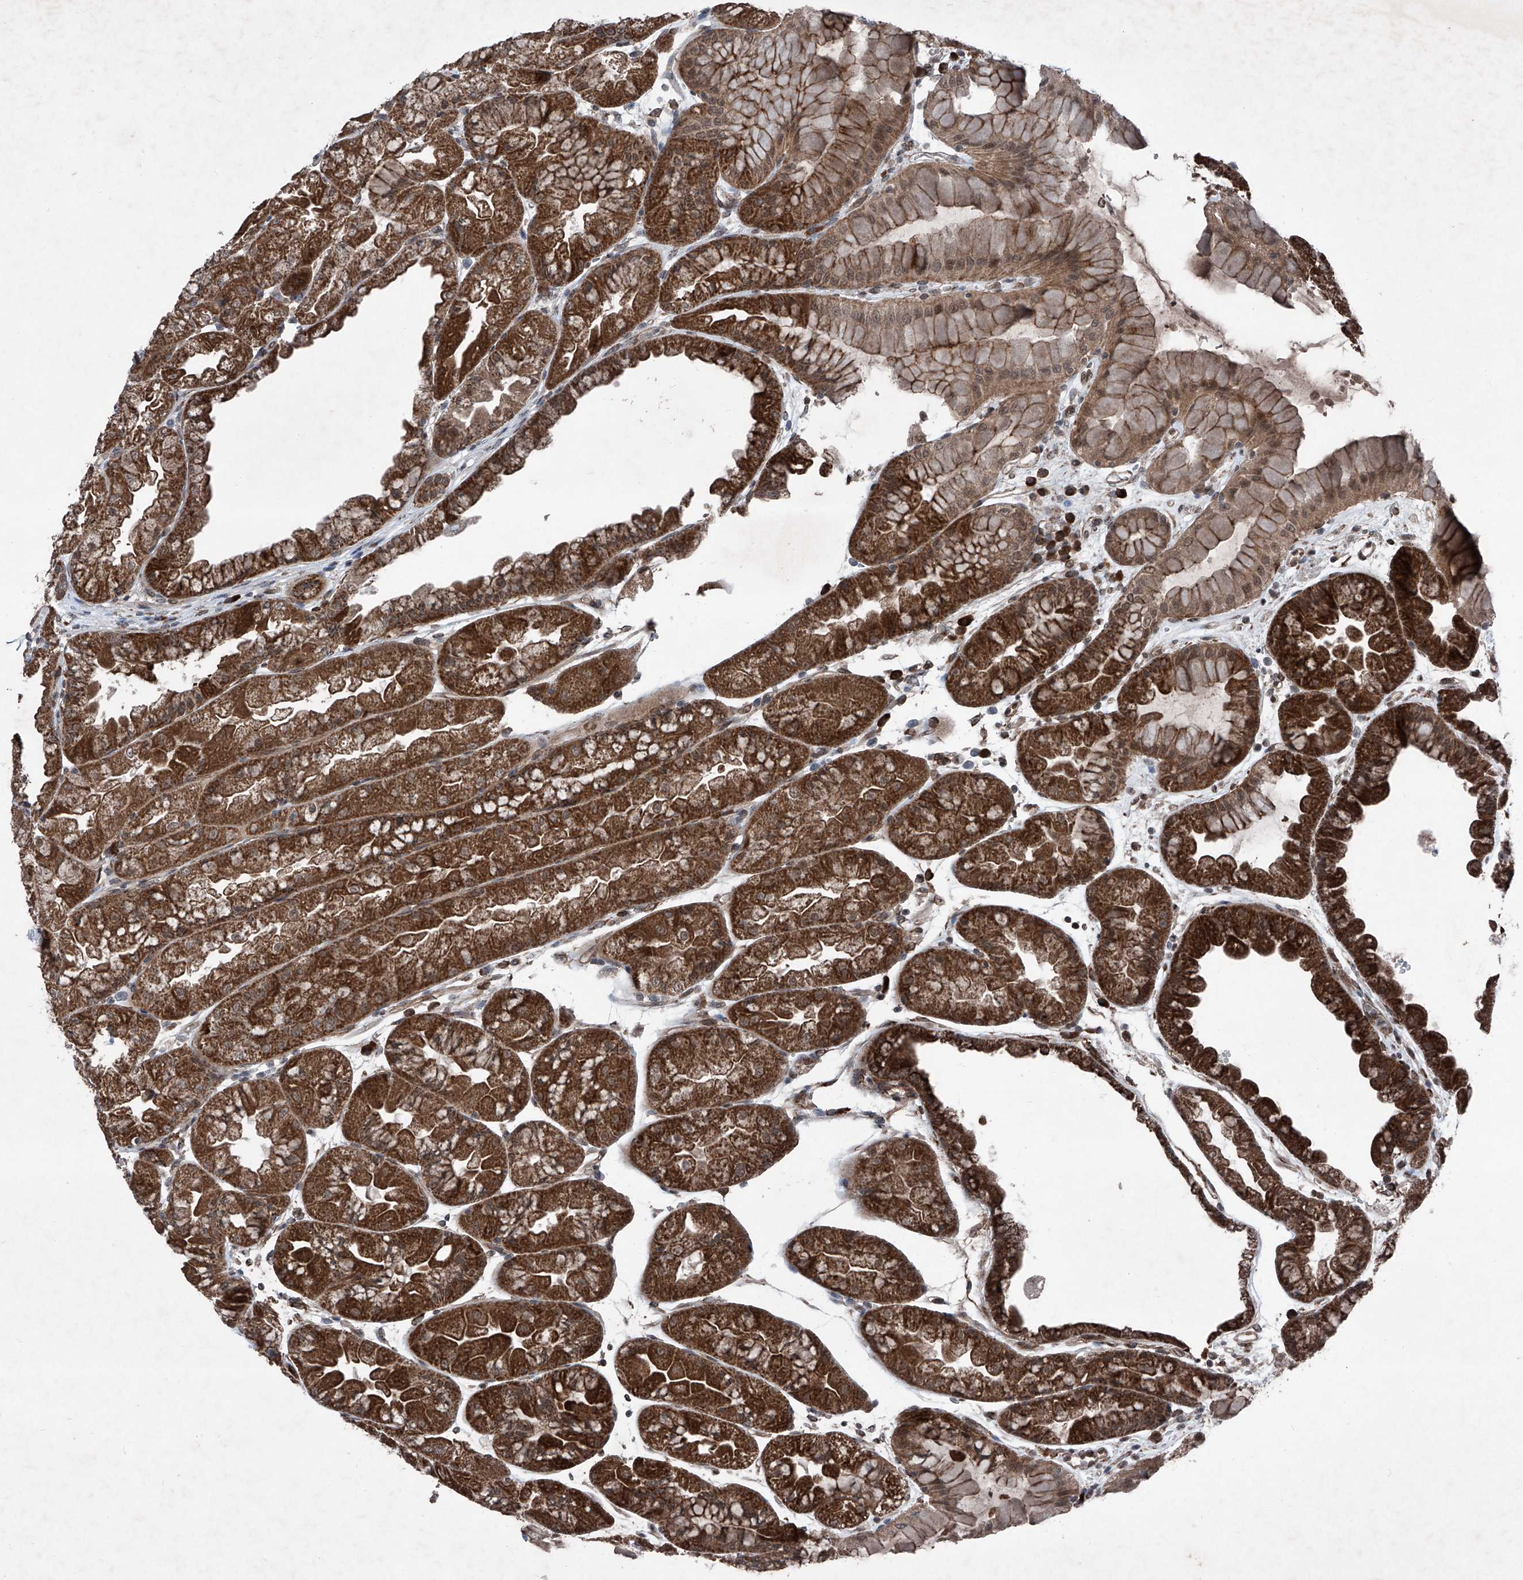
{"staining": {"intensity": "strong", "quantity": ">75%", "location": "cytoplasmic/membranous,nuclear"}, "tissue": "stomach", "cell_type": "Glandular cells", "image_type": "normal", "snomed": [{"axis": "morphology", "description": "Normal tissue, NOS"}, {"axis": "topography", "description": "Stomach, upper"}], "caption": "Immunohistochemical staining of normal stomach shows >75% levels of strong cytoplasmic/membranous,nuclear protein expression in about >75% of glandular cells. (DAB IHC, brown staining for protein, blue staining for nuclei).", "gene": "COA7", "patient": {"sex": "male", "age": 47}}